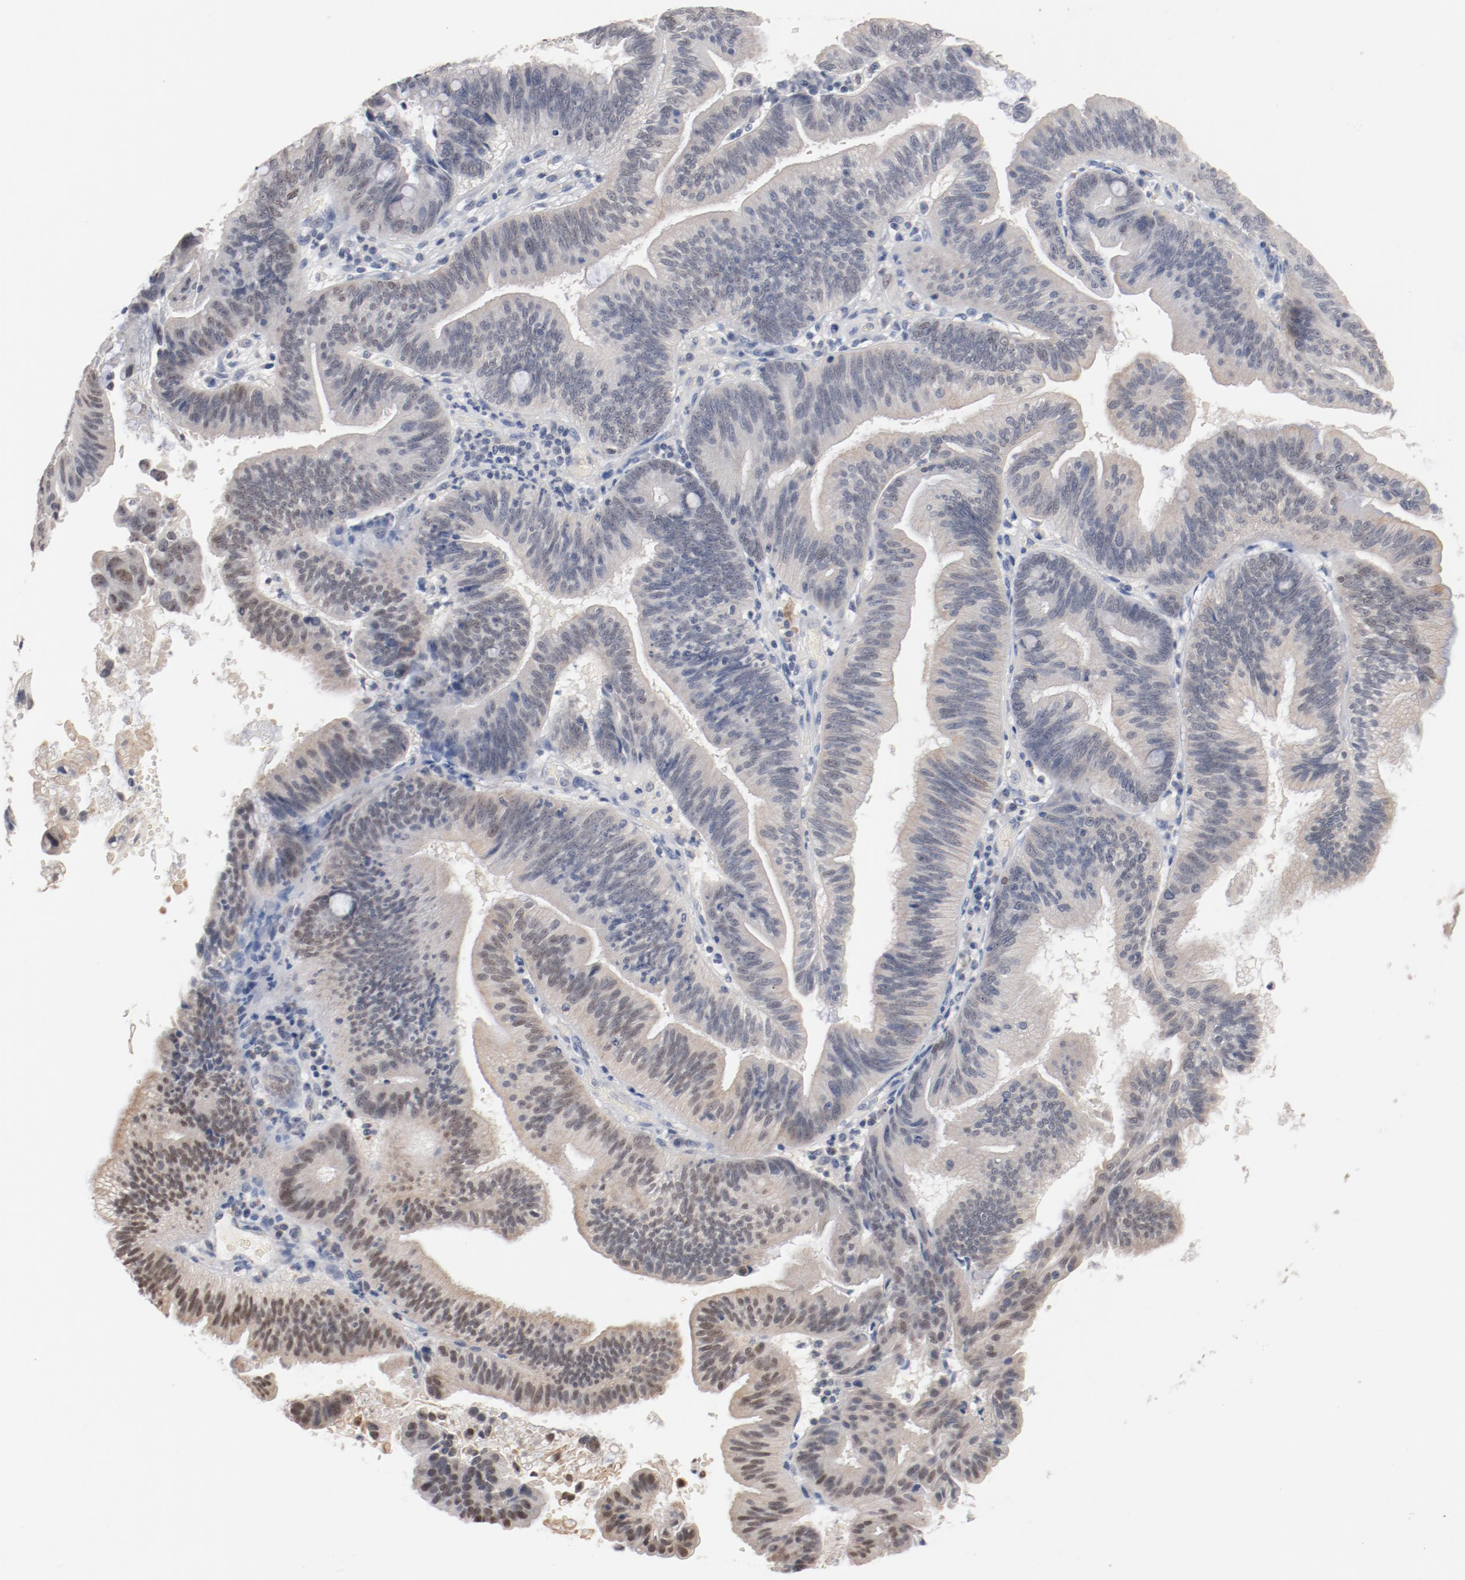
{"staining": {"intensity": "weak", "quantity": "<25%", "location": "nuclear"}, "tissue": "pancreatic cancer", "cell_type": "Tumor cells", "image_type": "cancer", "snomed": [{"axis": "morphology", "description": "Adenocarcinoma, NOS"}, {"axis": "topography", "description": "Pancreas"}], "caption": "Tumor cells show no significant protein staining in pancreatic cancer. Brightfield microscopy of IHC stained with DAB (brown) and hematoxylin (blue), captured at high magnification.", "gene": "ERICH1", "patient": {"sex": "male", "age": 82}}